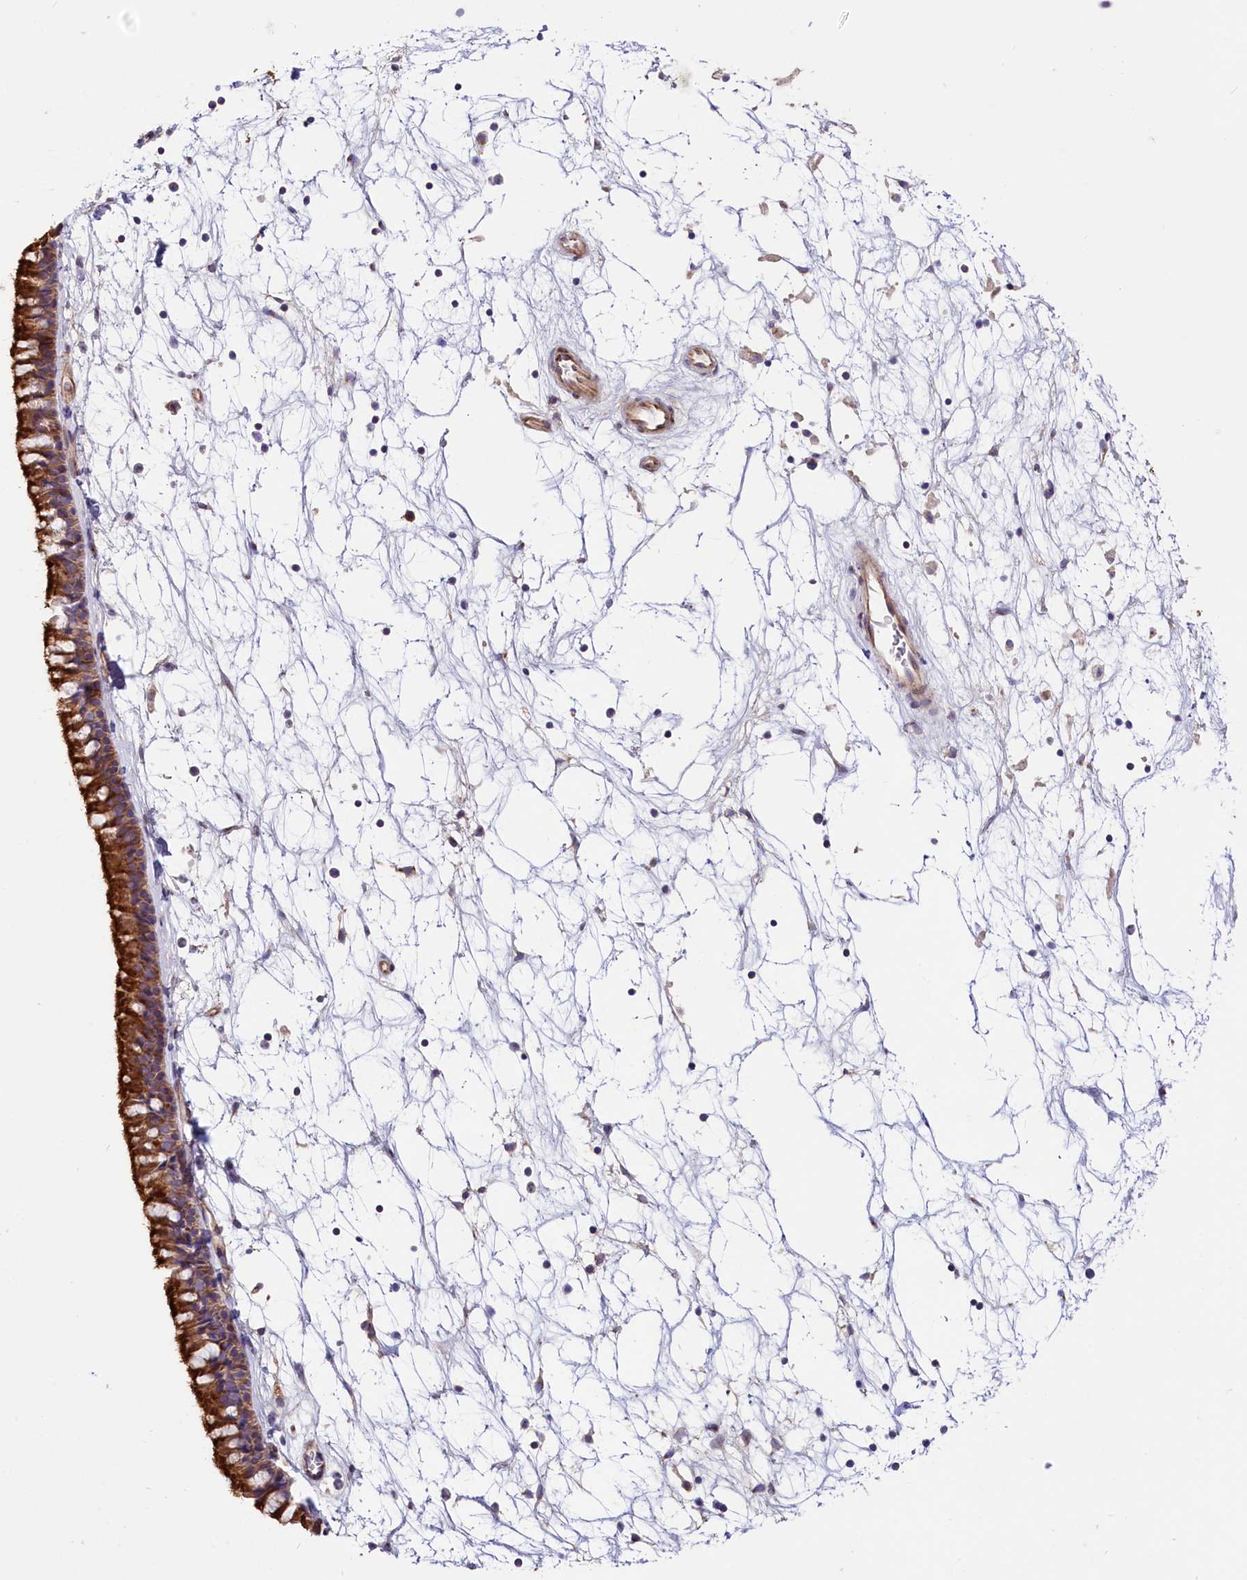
{"staining": {"intensity": "strong", "quantity": ">75%", "location": "cytoplasmic/membranous"}, "tissue": "nasopharynx", "cell_type": "Respiratory epithelial cells", "image_type": "normal", "snomed": [{"axis": "morphology", "description": "Normal tissue, NOS"}, {"axis": "topography", "description": "Nasopharynx"}], "caption": "Normal nasopharynx shows strong cytoplasmic/membranous expression in approximately >75% of respiratory epithelial cells, visualized by immunohistochemistry.", "gene": "CD99L2", "patient": {"sex": "male", "age": 64}}